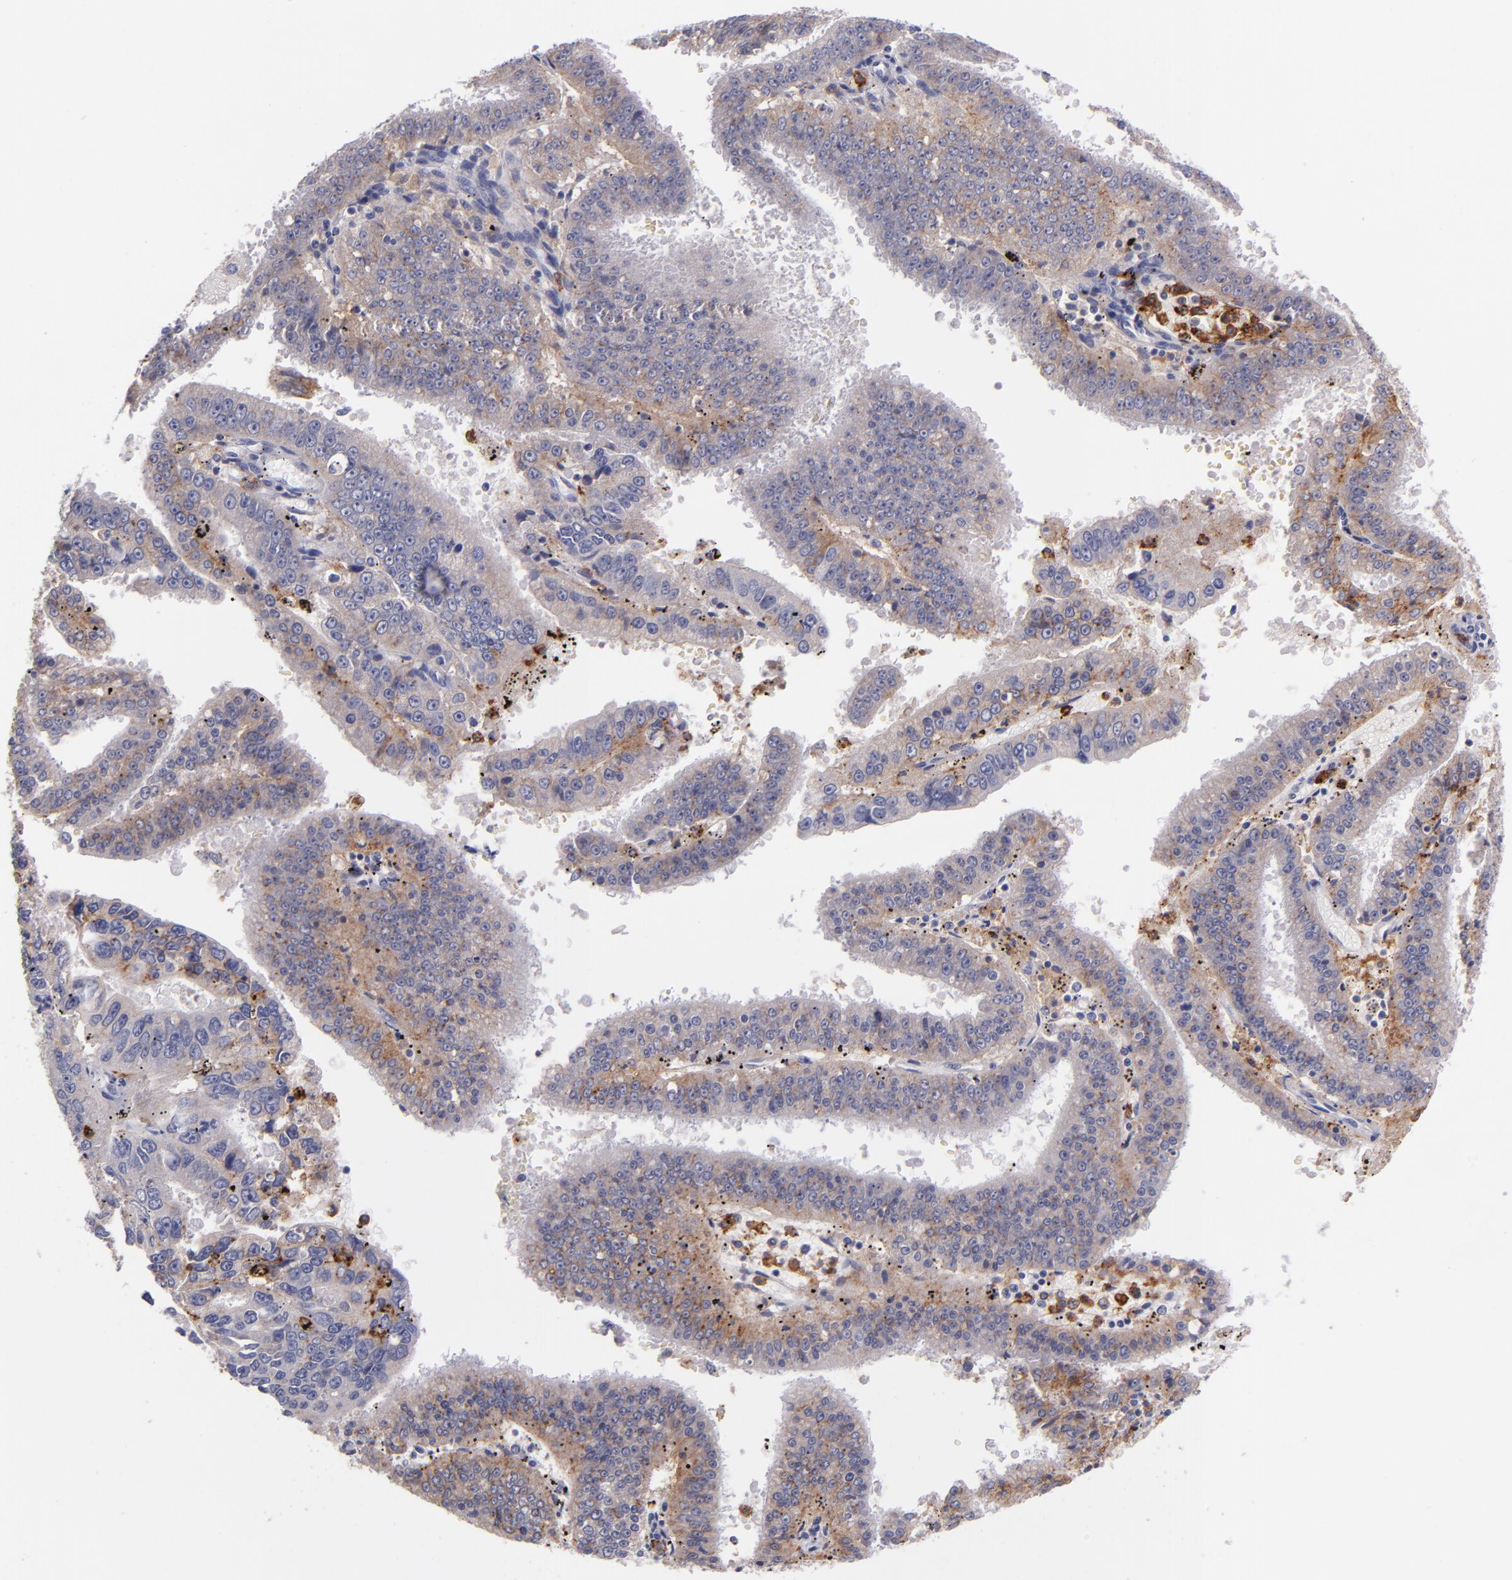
{"staining": {"intensity": "moderate", "quantity": ">75%", "location": "cytoplasmic/membranous"}, "tissue": "endometrial cancer", "cell_type": "Tumor cells", "image_type": "cancer", "snomed": [{"axis": "morphology", "description": "Adenocarcinoma, NOS"}, {"axis": "topography", "description": "Endometrium"}], "caption": "Protein staining displays moderate cytoplasmic/membranous positivity in approximately >75% of tumor cells in endometrial cancer (adenocarcinoma).", "gene": "C5AR1", "patient": {"sex": "female", "age": 66}}